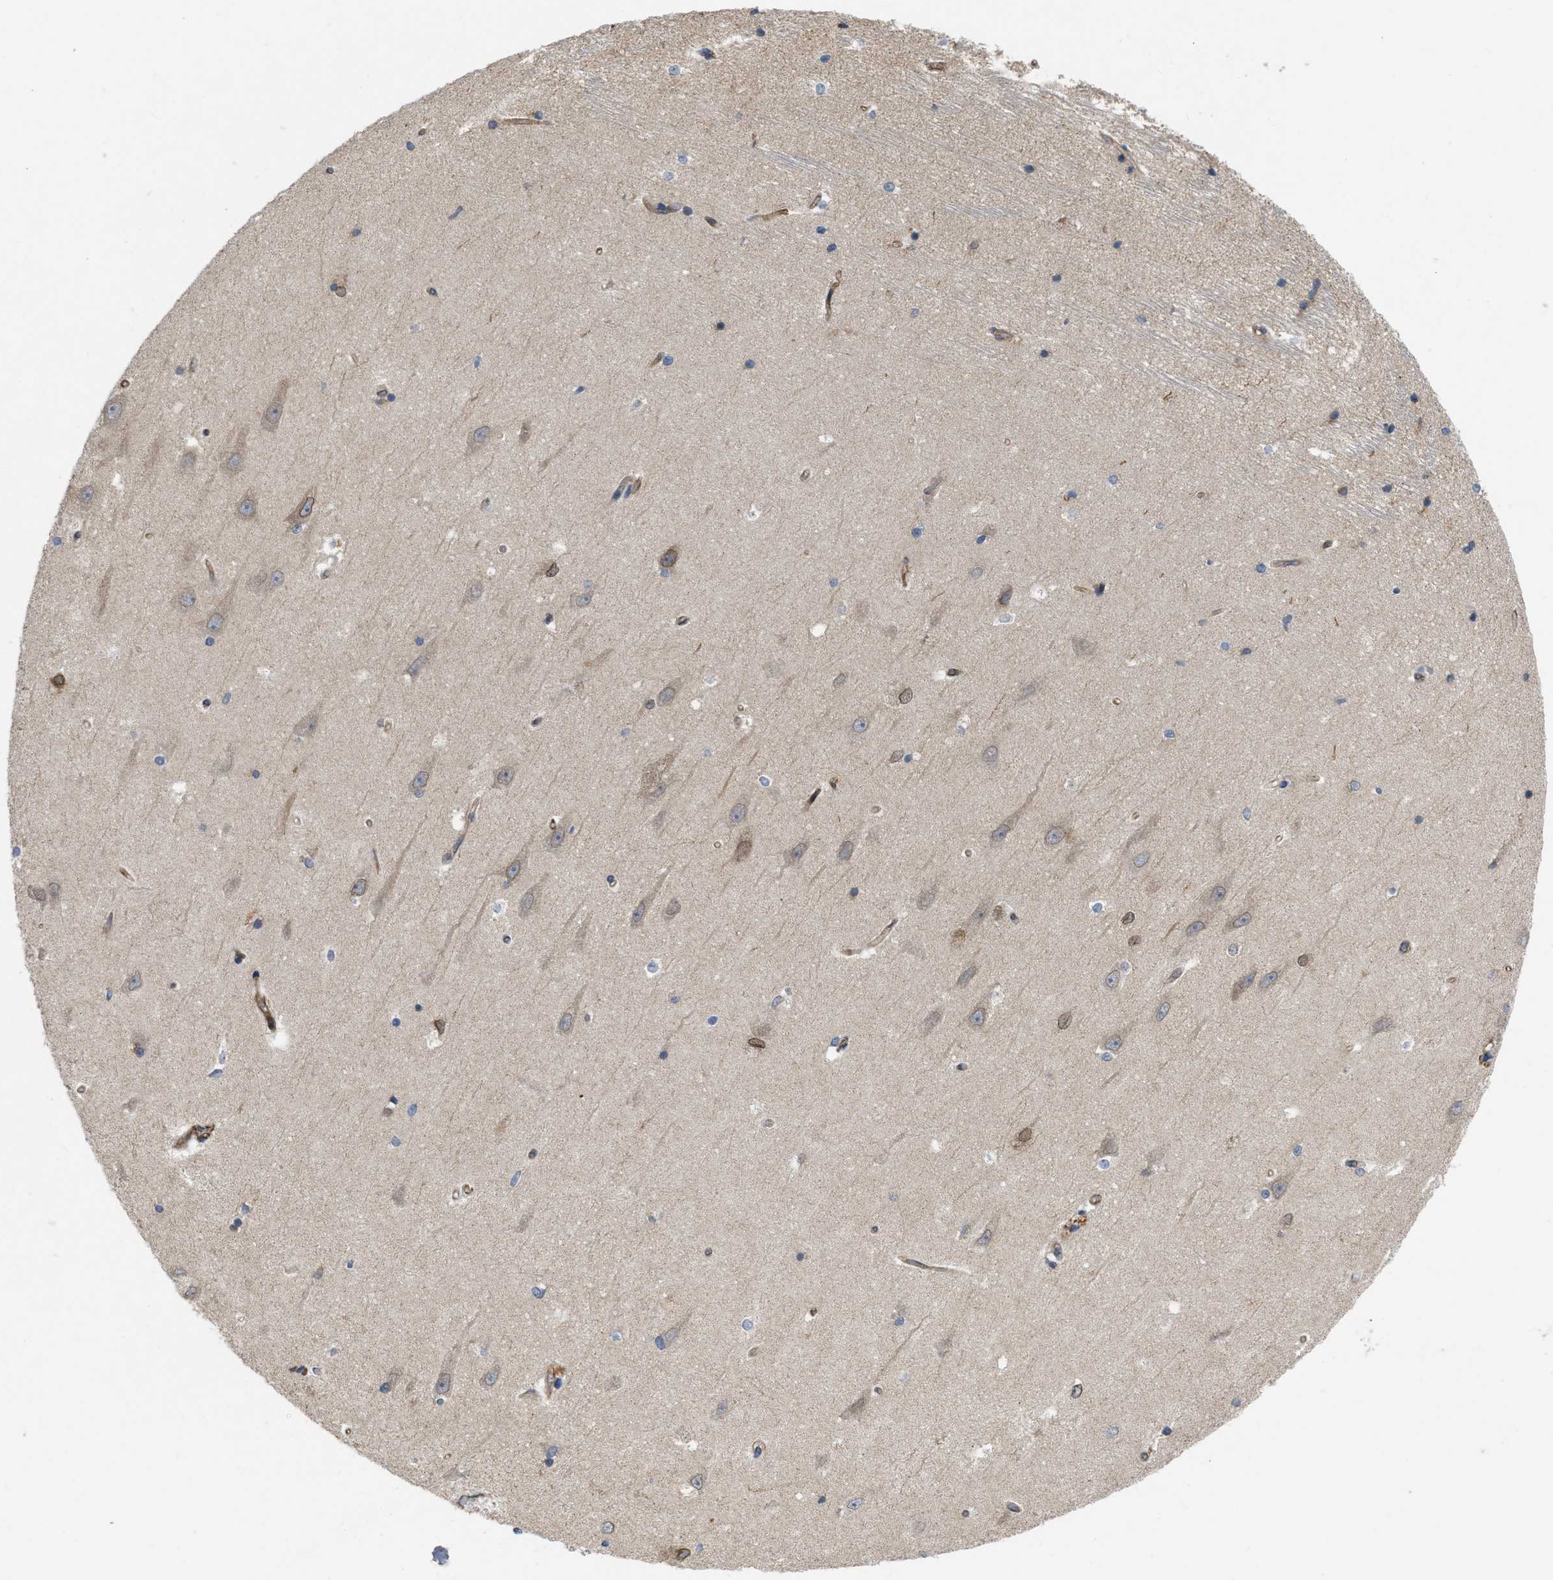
{"staining": {"intensity": "moderate", "quantity": "<25%", "location": "cytoplasmic/membranous"}, "tissue": "hippocampus", "cell_type": "Glial cells", "image_type": "normal", "snomed": [{"axis": "morphology", "description": "Normal tissue, NOS"}, {"axis": "topography", "description": "Hippocampus"}], "caption": "The micrograph demonstrates immunohistochemical staining of normal hippocampus. There is moderate cytoplasmic/membranous positivity is appreciated in approximately <25% of glial cells.", "gene": "EOGT", "patient": {"sex": "male", "age": 45}}